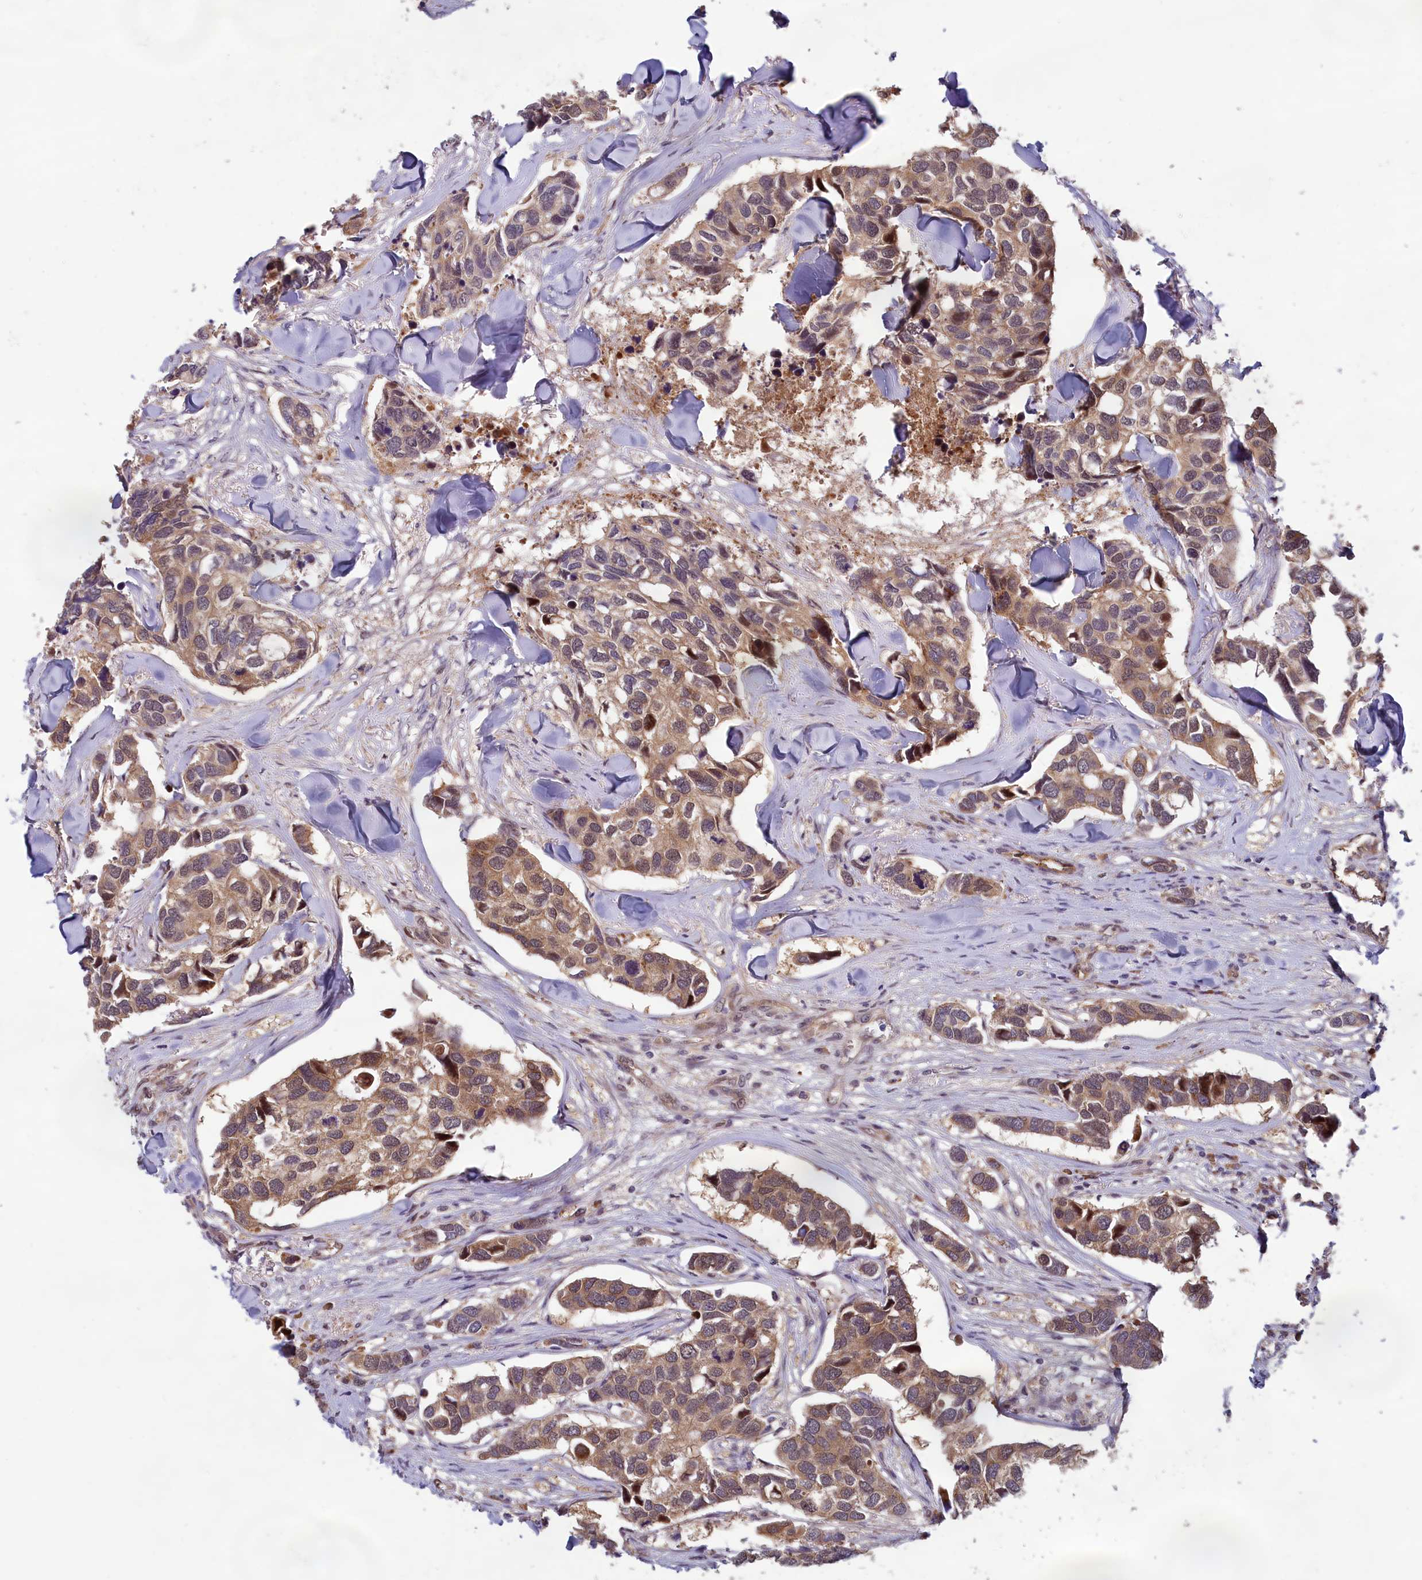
{"staining": {"intensity": "moderate", "quantity": ">75%", "location": "cytoplasmic/membranous,nuclear"}, "tissue": "breast cancer", "cell_type": "Tumor cells", "image_type": "cancer", "snomed": [{"axis": "morphology", "description": "Duct carcinoma"}, {"axis": "topography", "description": "Breast"}], "caption": "Breast cancer (intraductal carcinoma) was stained to show a protein in brown. There is medium levels of moderate cytoplasmic/membranous and nuclear expression in approximately >75% of tumor cells.", "gene": "CCDC15", "patient": {"sex": "female", "age": 83}}